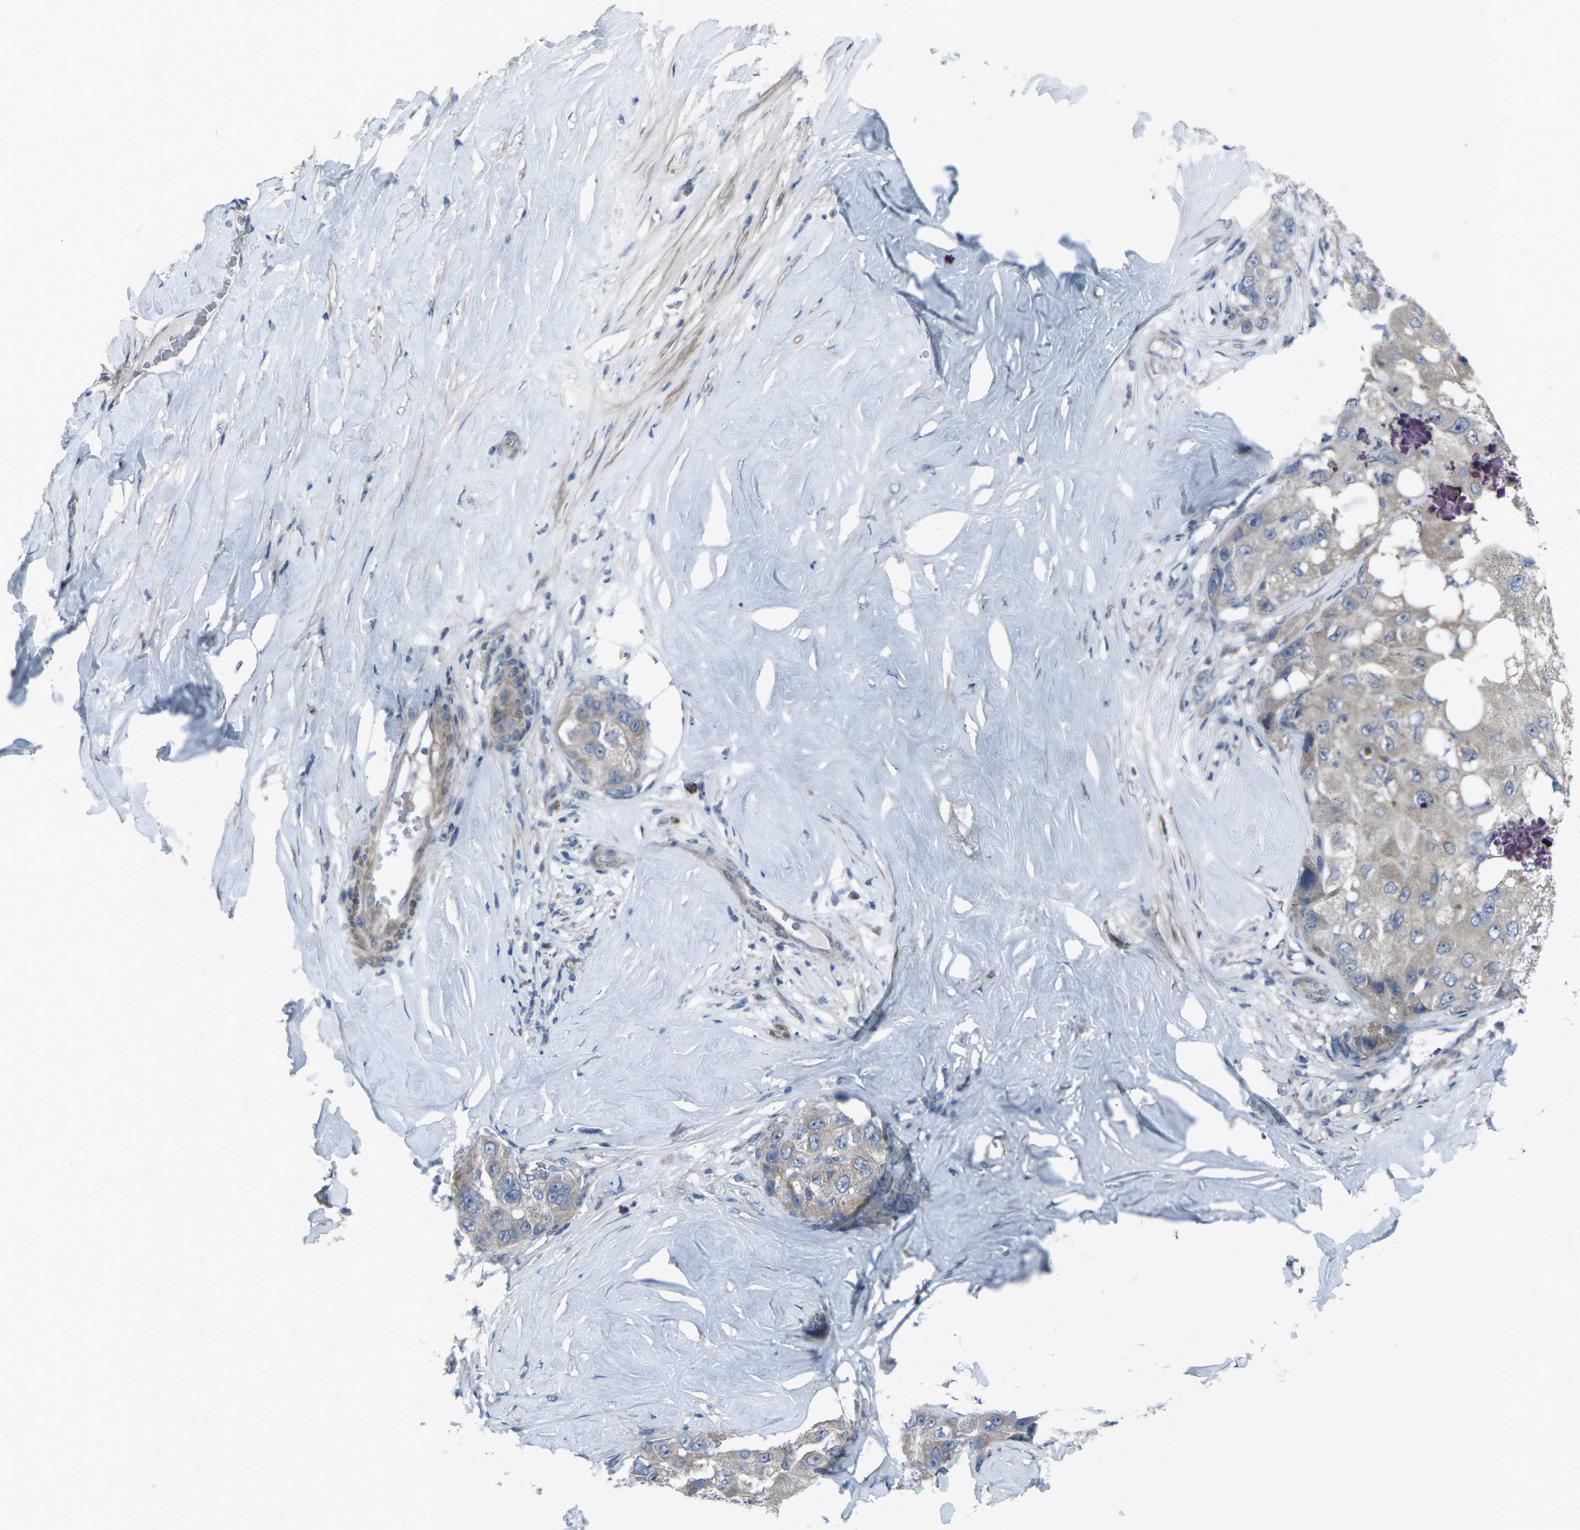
{"staining": {"intensity": "weak", "quantity": ">75%", "location": "cytoplasmic/membranous"}, "tissue": "liver cancer", "cell_type": "Tumor cells", "image_type": "cancer", "snomed": [{"axis": "morphology", "description": "Carcinoma, Hepatocellular, NOS"}, {"axis": "topography", "description": "Liver"}], "caption": "Immunohistochemical staining of liver cancer (hepatocellular carcinoma) displays low levels of weak cytoplasmic/membranous staining in approximately >75% of tumor cells. The staining was performed using DAB to visualize the protein expression in brown, while the nuclei were stained in blue with hematoxylin (Magnification: 20x).", "gene": "CCR10", "patient": {"sex": "male", "age": 80}}